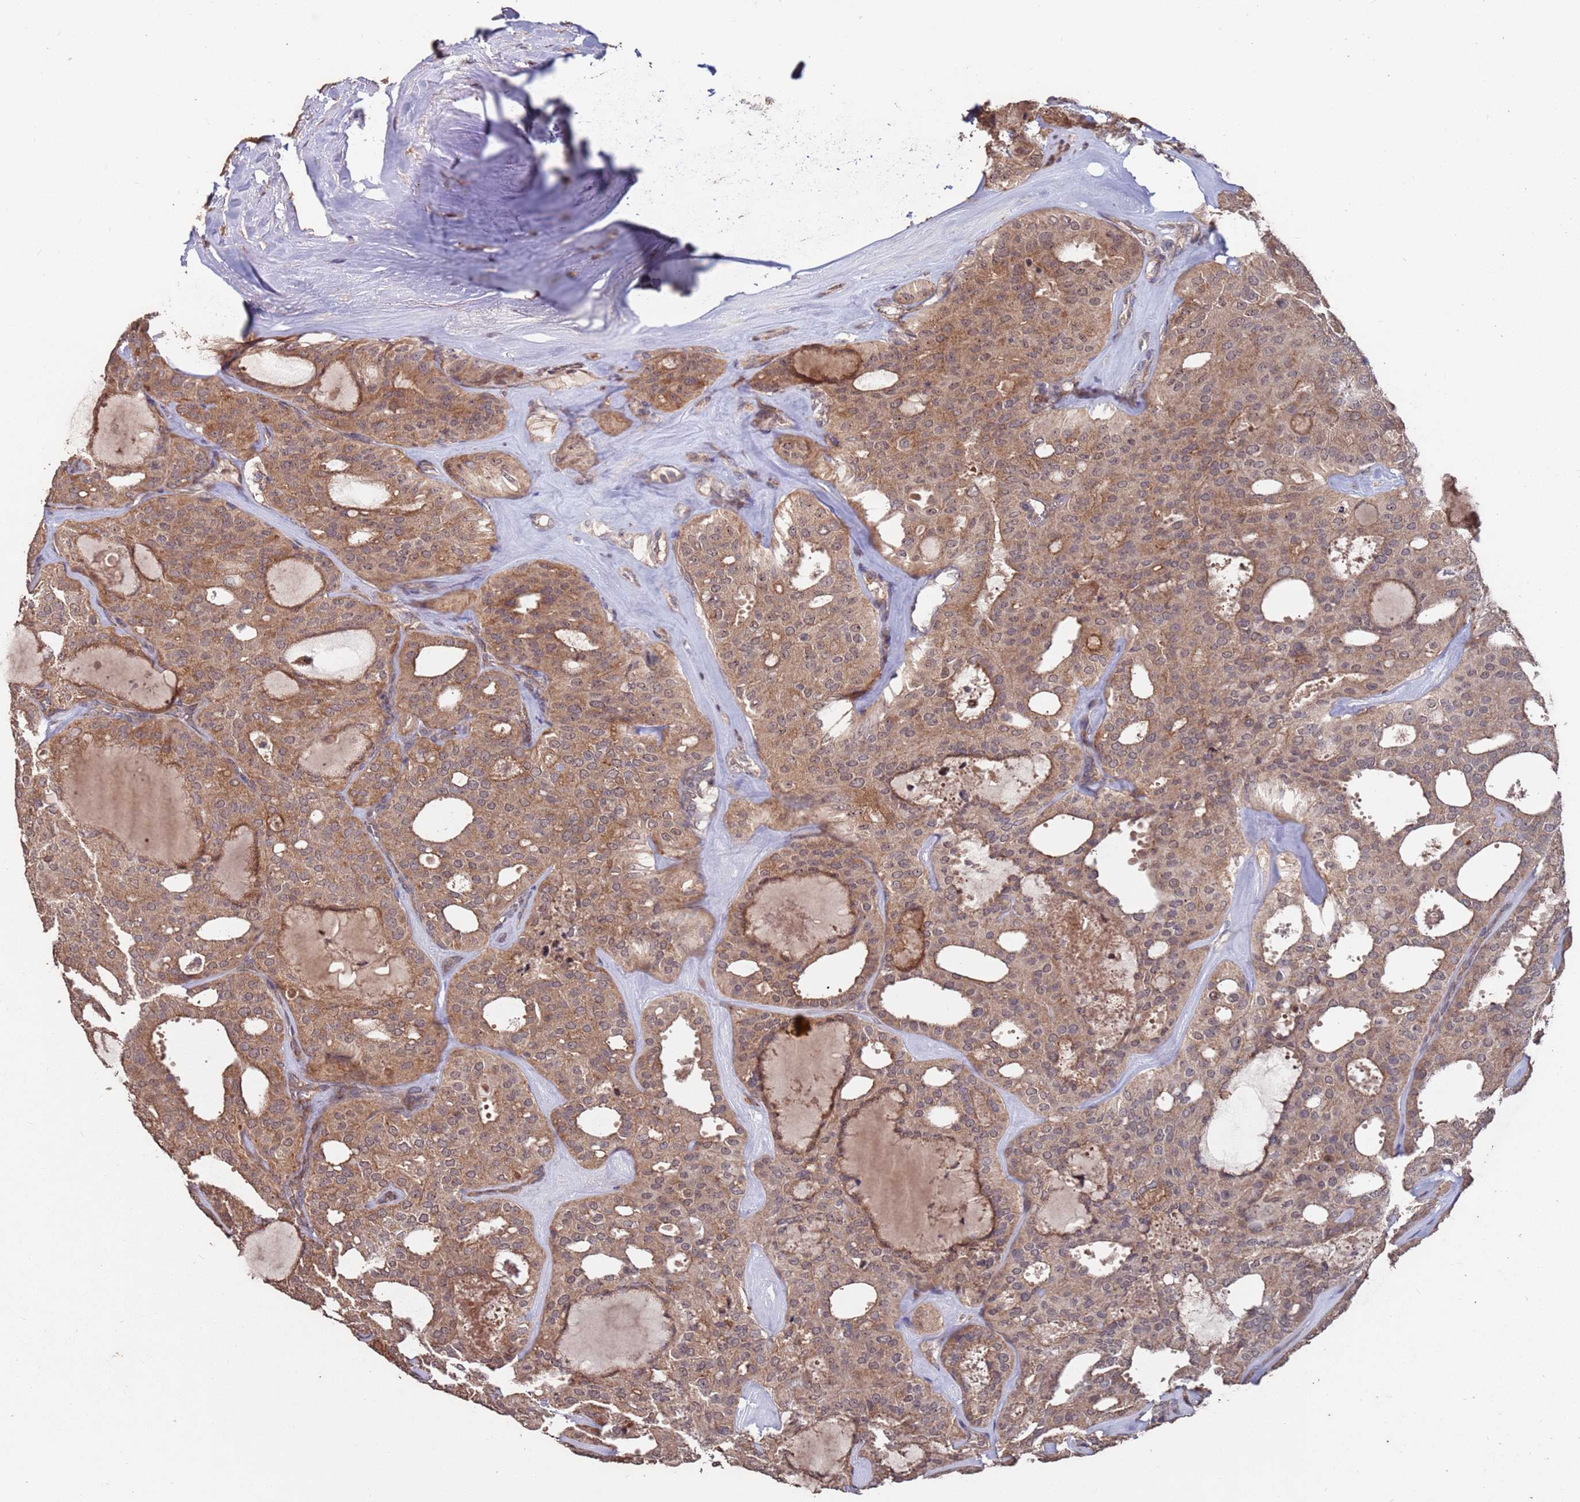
{"staining": {"intensity": "moderate", "quantity": ">75%", "location": "cytoplasmic/membranous"}, "tissue": "thyroid cancer", "cell_type": "Tumor cells", "image_type": "cancer", "snomed": [{"axis": "morphology", "description": "Follicular adenoma carcinoma, NOS"}, {"axis": "topography", "description": "Thyroid gland"}], "caption": "Thyroid cancer stained for a protein (brown) exhibits moderate cytoplasmic/membranous positive positivity in approximately >75% of tumor cells.", "gene": "PRR7", "patient": {"sex": "male", "age": 75}}